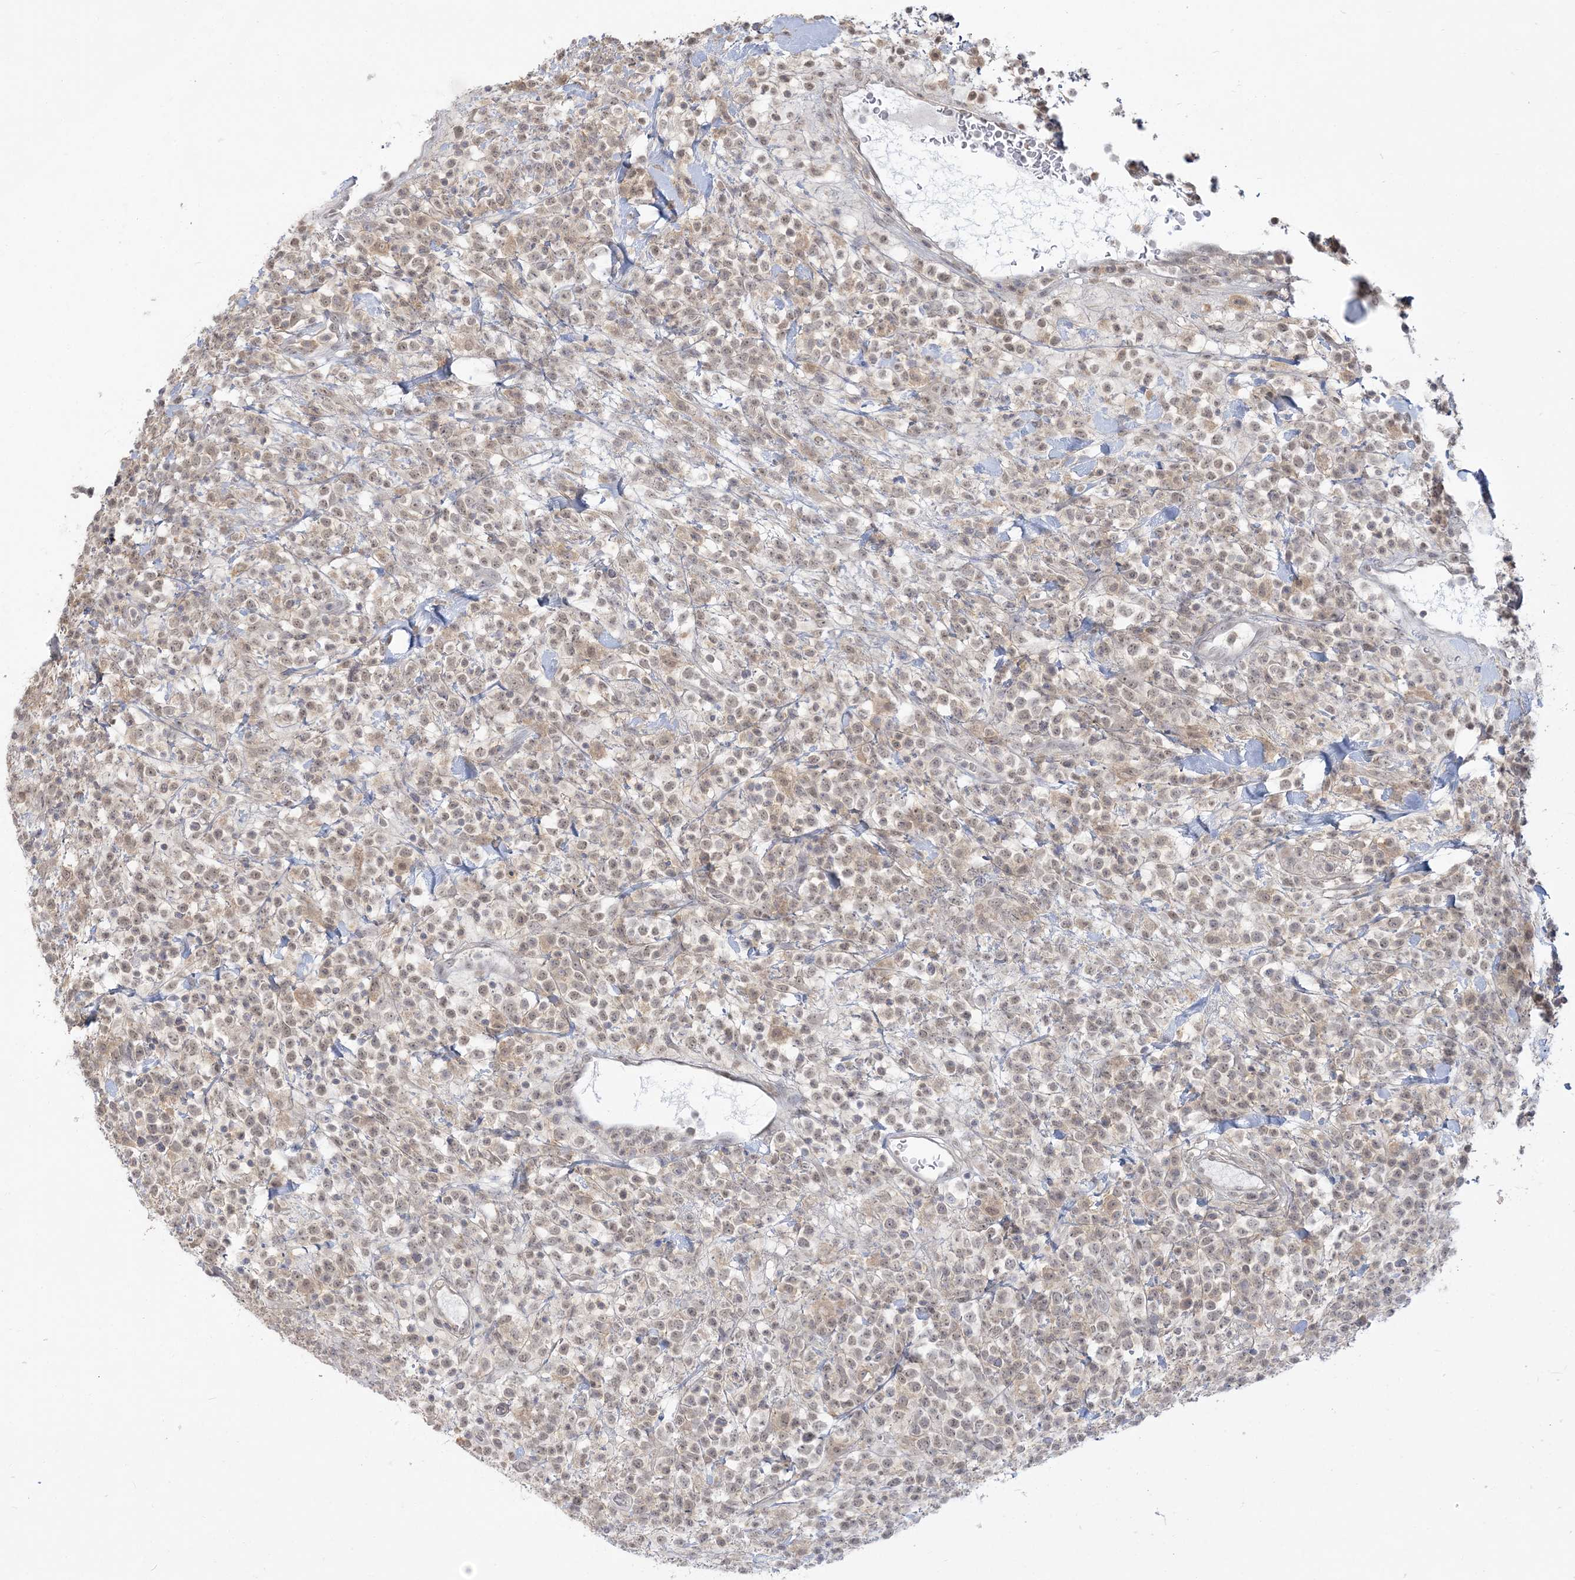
{"staining": {"intensity": "weak", "quantity": ">75%", "location": "nuclear"}, "tissue": "lymphoma", "cell_type": "Tumor cells", "image_type": "cancer", "snomed": [{"axis": "morphology", "description": "Malignant lymphoma, non-Hodgkin's type, High grade"}, {"axis": "topography", "description": "Colon"}], "caption": "High-grade malignant lymphoma, non-Hodgkin's type stained with a protein marker reveals weak staining in tumor cells.", "gene": "ANKS1A", "patient": {"sex": "female", "age": 53}}